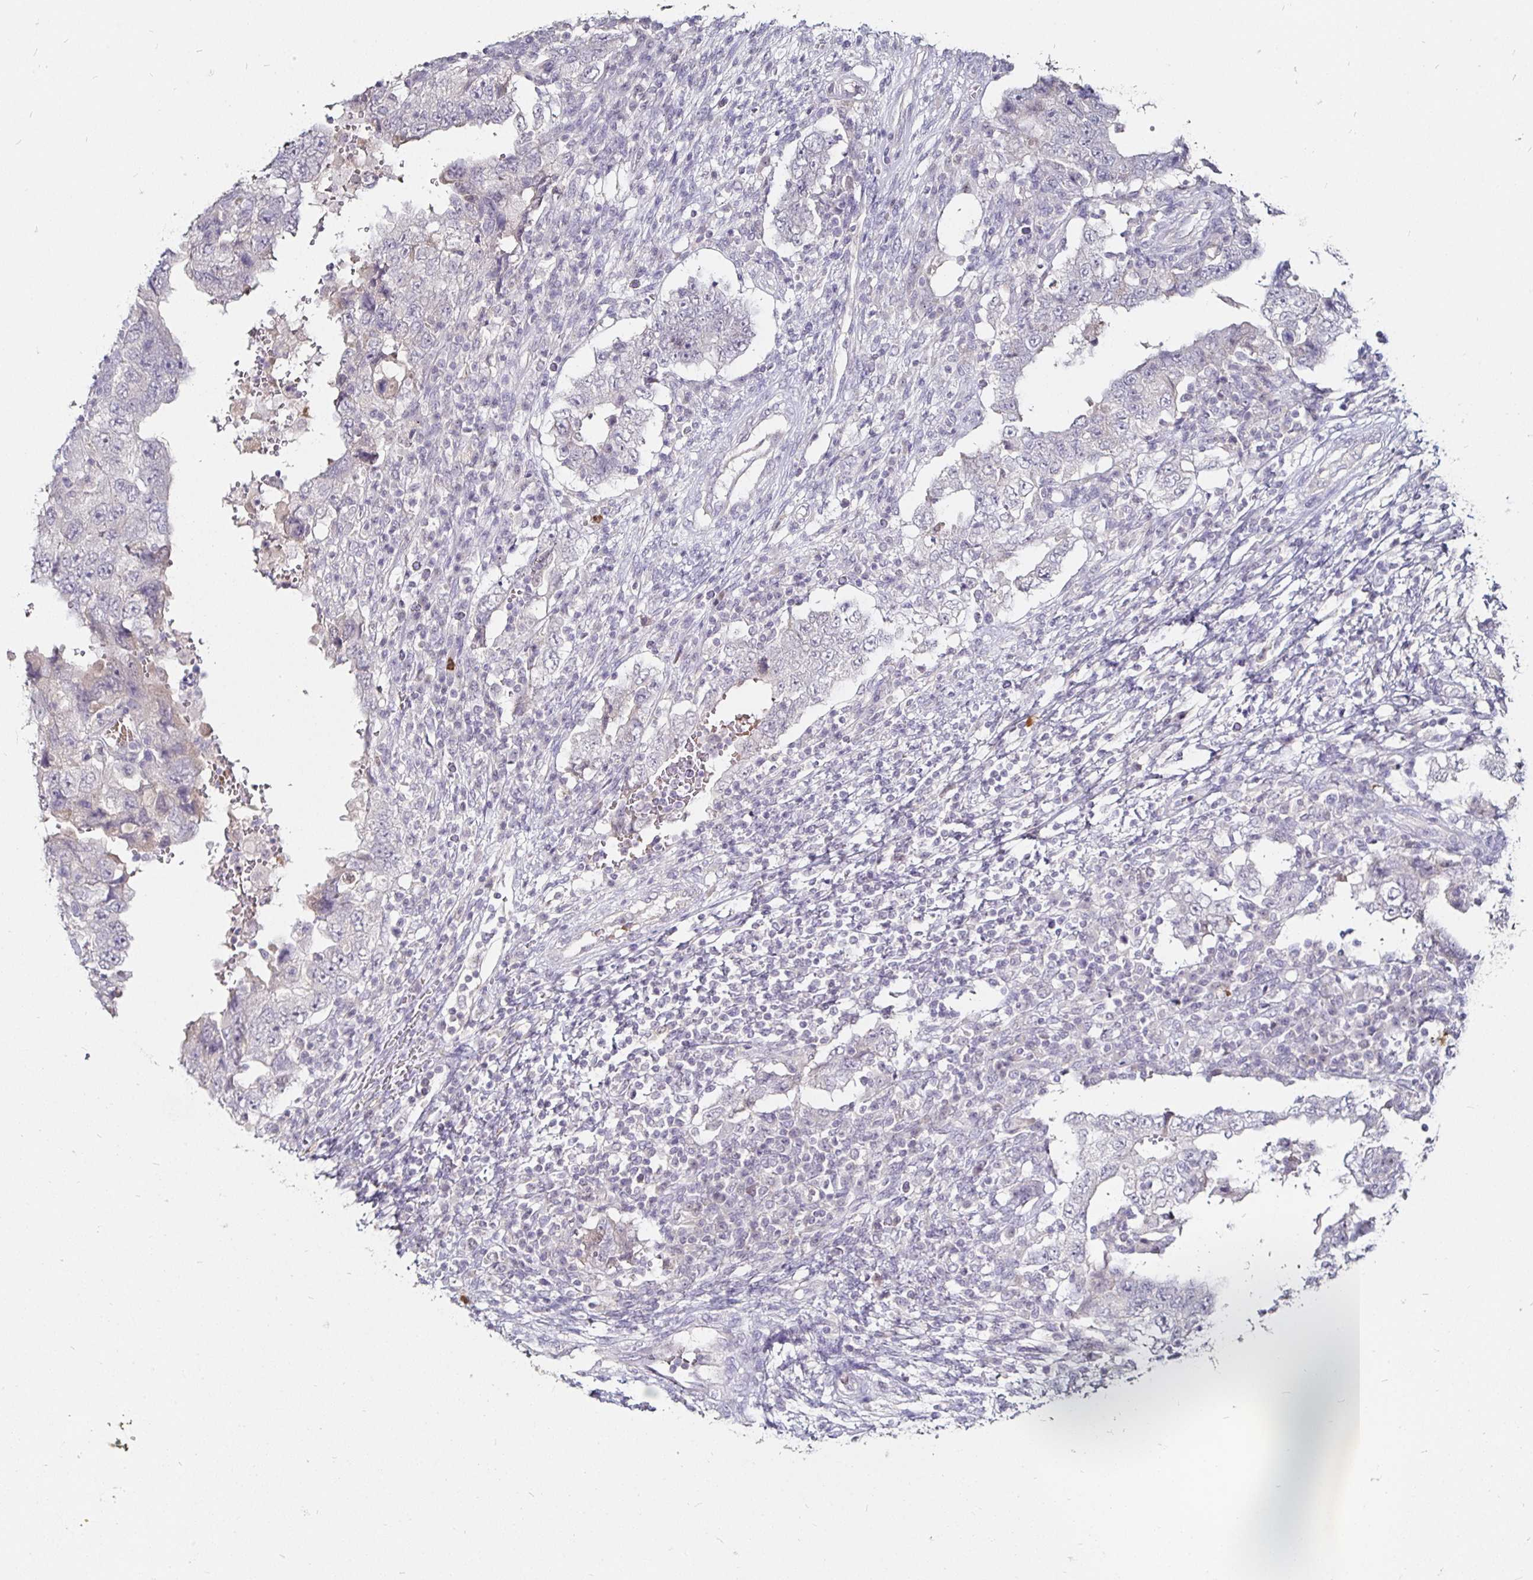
{"staining": {"intensity": "negative", "quantity": "none", "location": "none"}, "tissue": "testis cancer", "cell_type": "Tumor cells", "image_type": "cancer", "snomed": [{"axis": "morphology", "description": "Carcinoma, Embryonal, NOS"}, {"axis": "topography", "description": "Testis"}], "caption": "Tumor cells show no significant protein expression in testis embryonal carcinoma.", "gene": "FAIM2", "patient": {"sex": "male", "age": 26}}